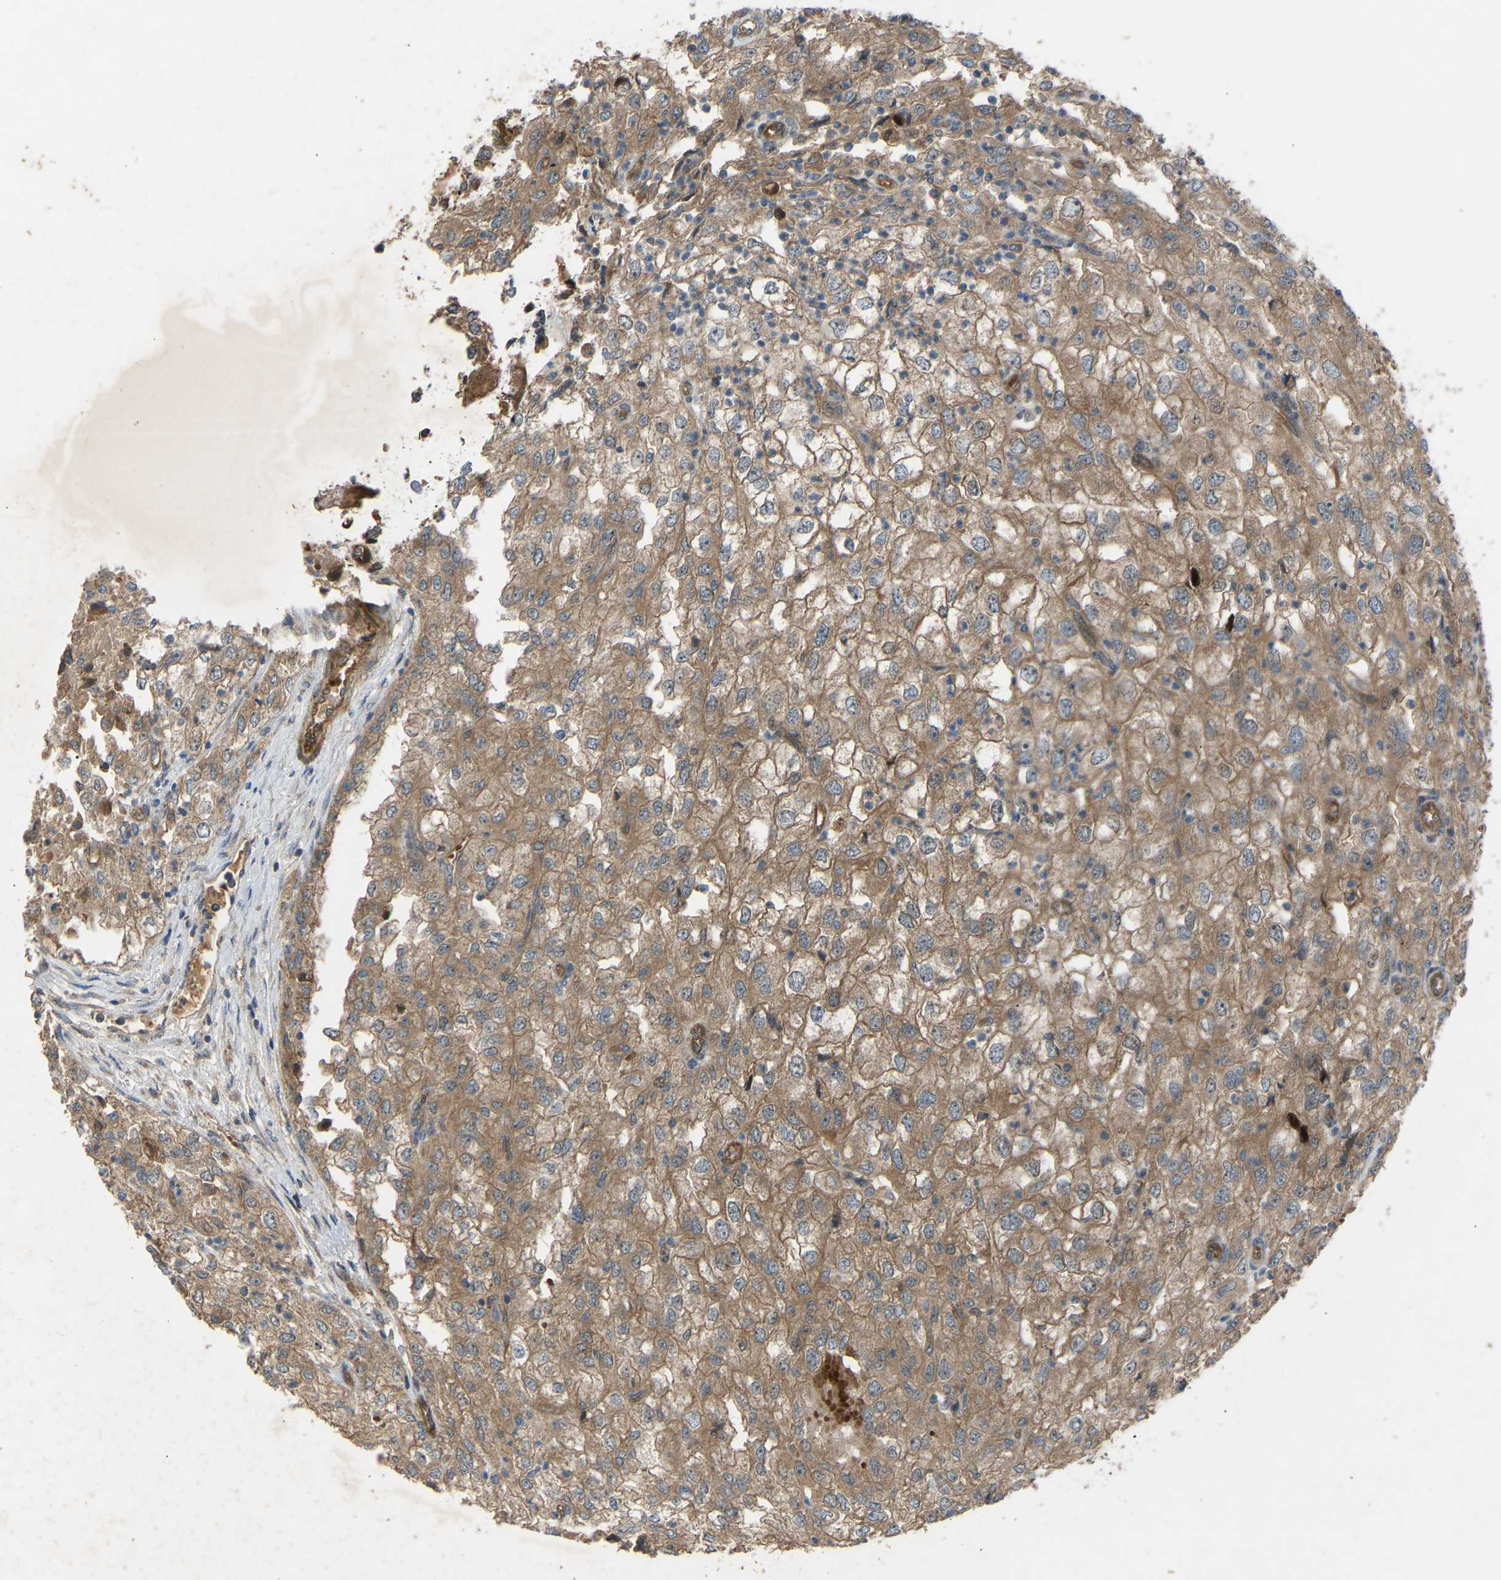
{"staining": {"intensity": "moderate", "quantity": ">75%", "location": "cytoplasmic/membranous"}, "tissue": "renal cancer", "cell_type": "Tumor cells", "image_type": "cancer", "snomed": [{"axis": "morphology", "description": "Adenocarcinoma, NOS"}, {"axis": "topography", "description": "Kidney"}], "caption": "Immunohistochemistry (IHC) image of human renal adenocarcinoma stained for a protein (brown), which reveals medium levels of moderate cytoplasmic/membranous expression in about >75% of tumor cells.", "gene": "GAS2L1", "patient": {"sex": "female", "age": 54}}